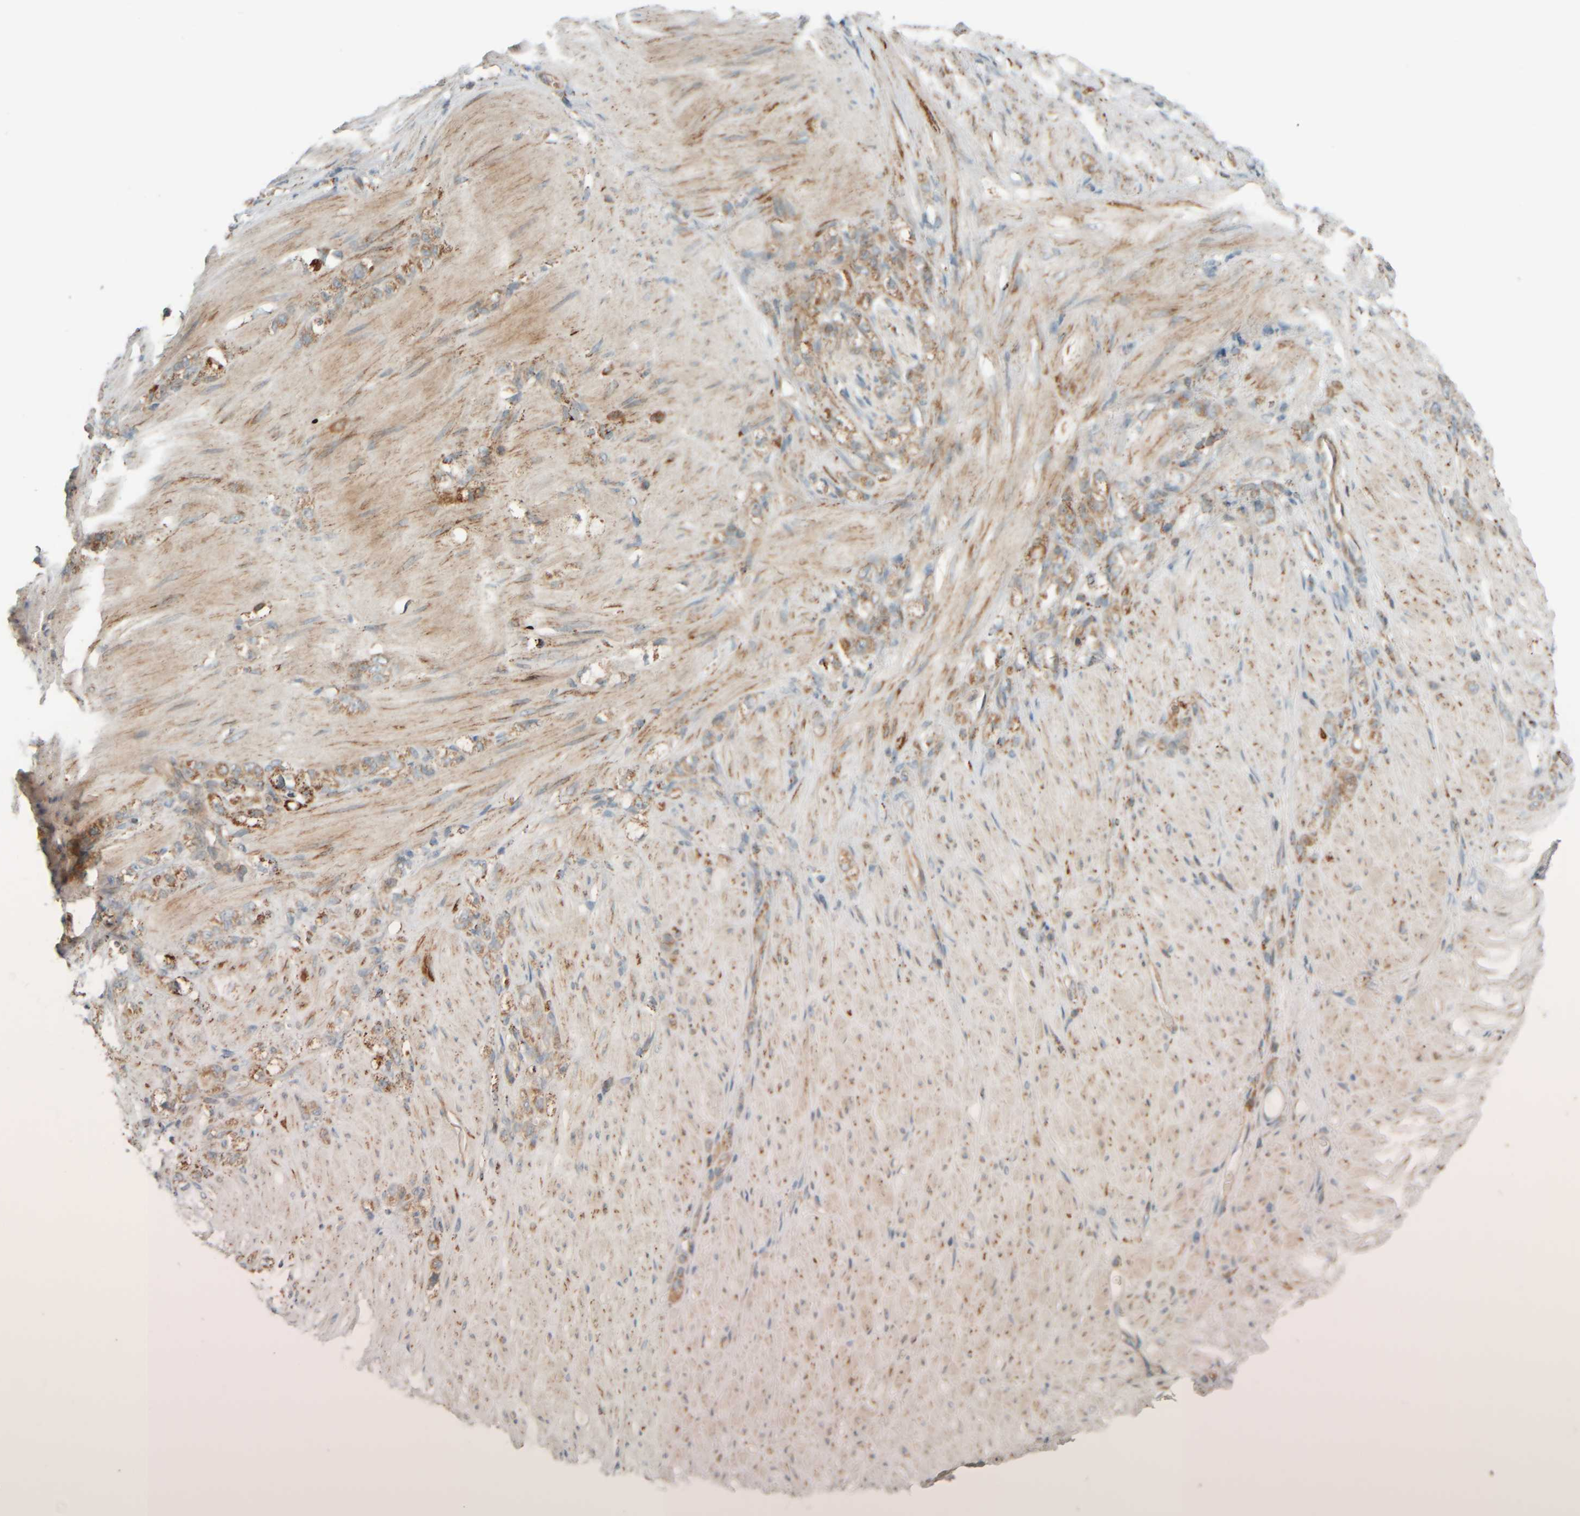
{"staining": {"intensity": "moderate", "quantity": ">75%", "location": "cytoplasmic/membranous"}, "tissue": "stomach cancer", "cell_type": "Tumor cells", "image_type": "cancer", "snomed": [{"axis": "morphology", "description": "Normal tissue, NOS"}, {"axis": "morphology", "description": "Adenocarcinoma, NOS"}, {"axis": "topography", "description": "Stomach"}], "caption": "About >75% of tumor cells in human stomach cancer display moderate cytoplasmic/membranous protein staining as visualized by brown immunohistochemical staining.", "gene": "SPAG5", "patient": {"sex": "male", "age": 82}}